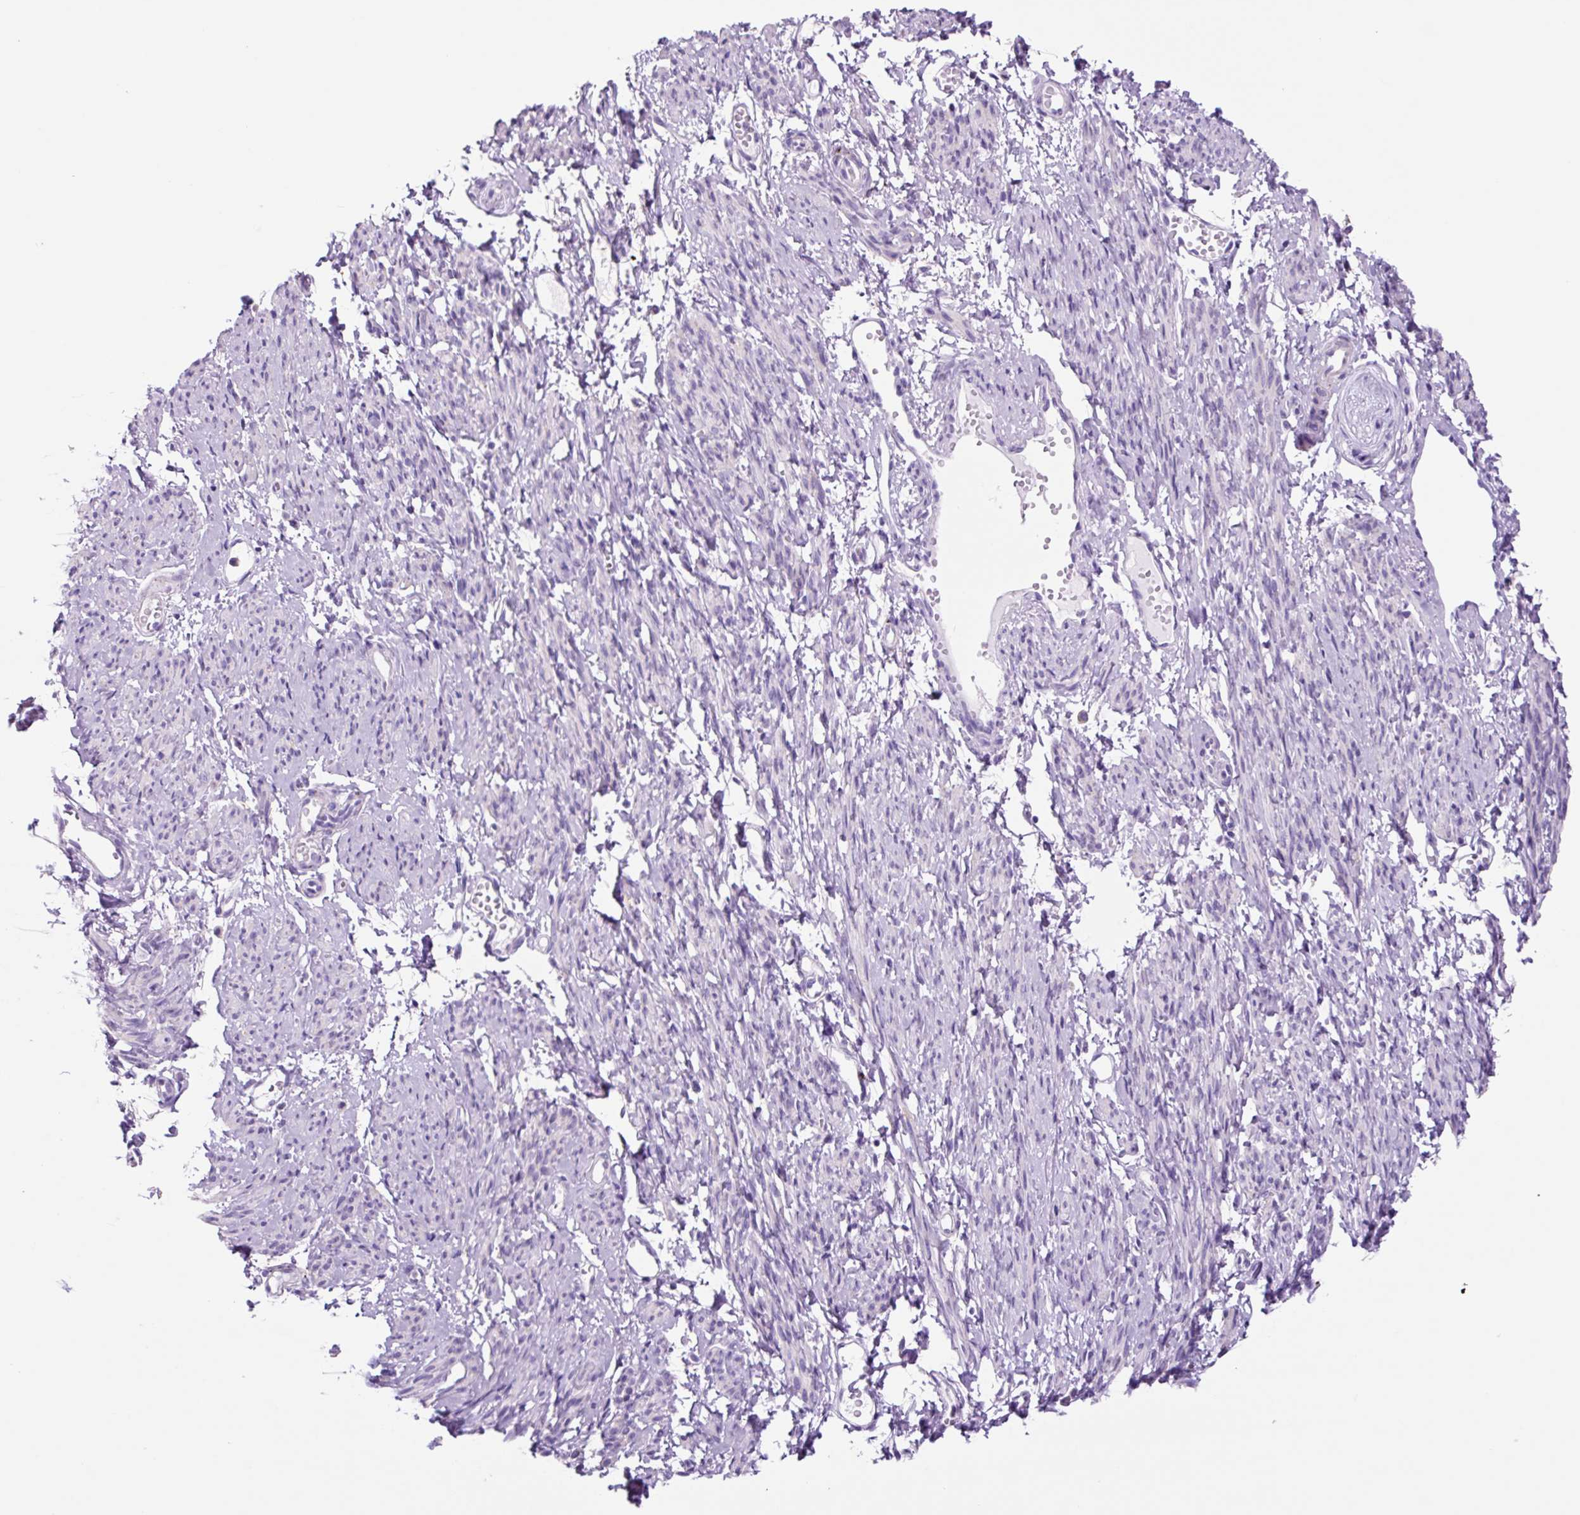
{"staining": {"intensity": "negative", "quantity": "none", "location": "none"}, "tissue": "smooth muscle", "cell_type": "Smooth muscle cells", "image_type": "normal", "snomed": [{"axis": "morphology", "description": "Normal tissue, NOS"}, {"axis": "topography", "description": "Smooth muscle"}], "caption": "Smooth muscle stained for a protein using IHC reveals no expression smooth muscle cells.", "gene": "LCN10", "patient": {"sex": "female", "age": 65}}